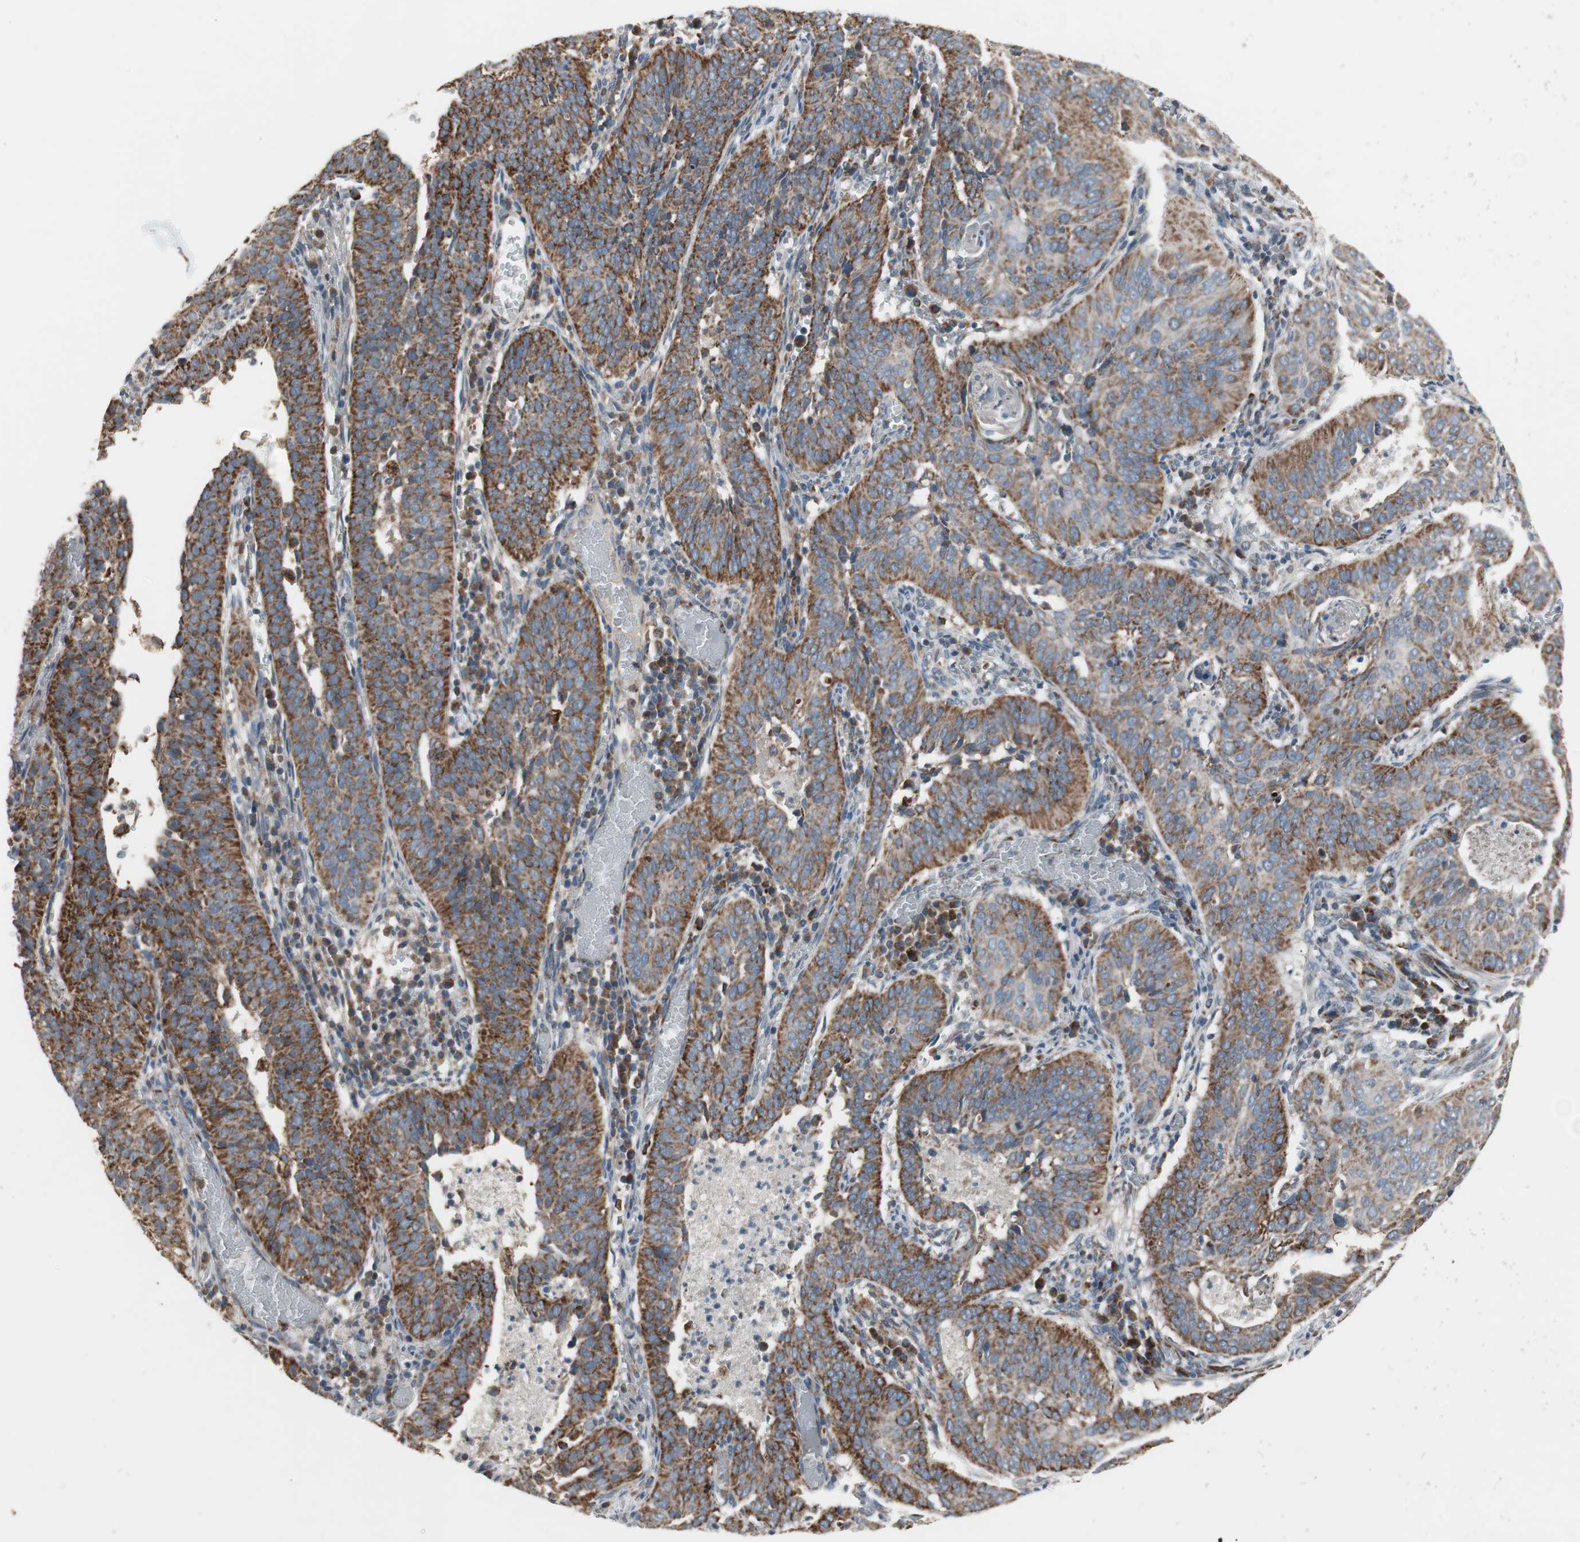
{"staining": {"intensity": "moderate", "quantity": ">75%", "location": "cytoplasmic/membranous"}, "tissue": "cervical cancer", "cell_type": "Tumor cells", "image_type": "cancer", "snomed": [{"axis": "morphology", "description": "Squamous cell carcinoma, NOS"}, {"axis": "topography", "description": "Cervix"}], "caption": "An image showing moderate cytoplasmic/membranous positivity in about >75% of tumor cells in squamous cell carcinoma (cervical), as visualized by brown immunohistochemical staining.", "gene": "CPT1A", "patient": {"sex": "female", "age": 39}}